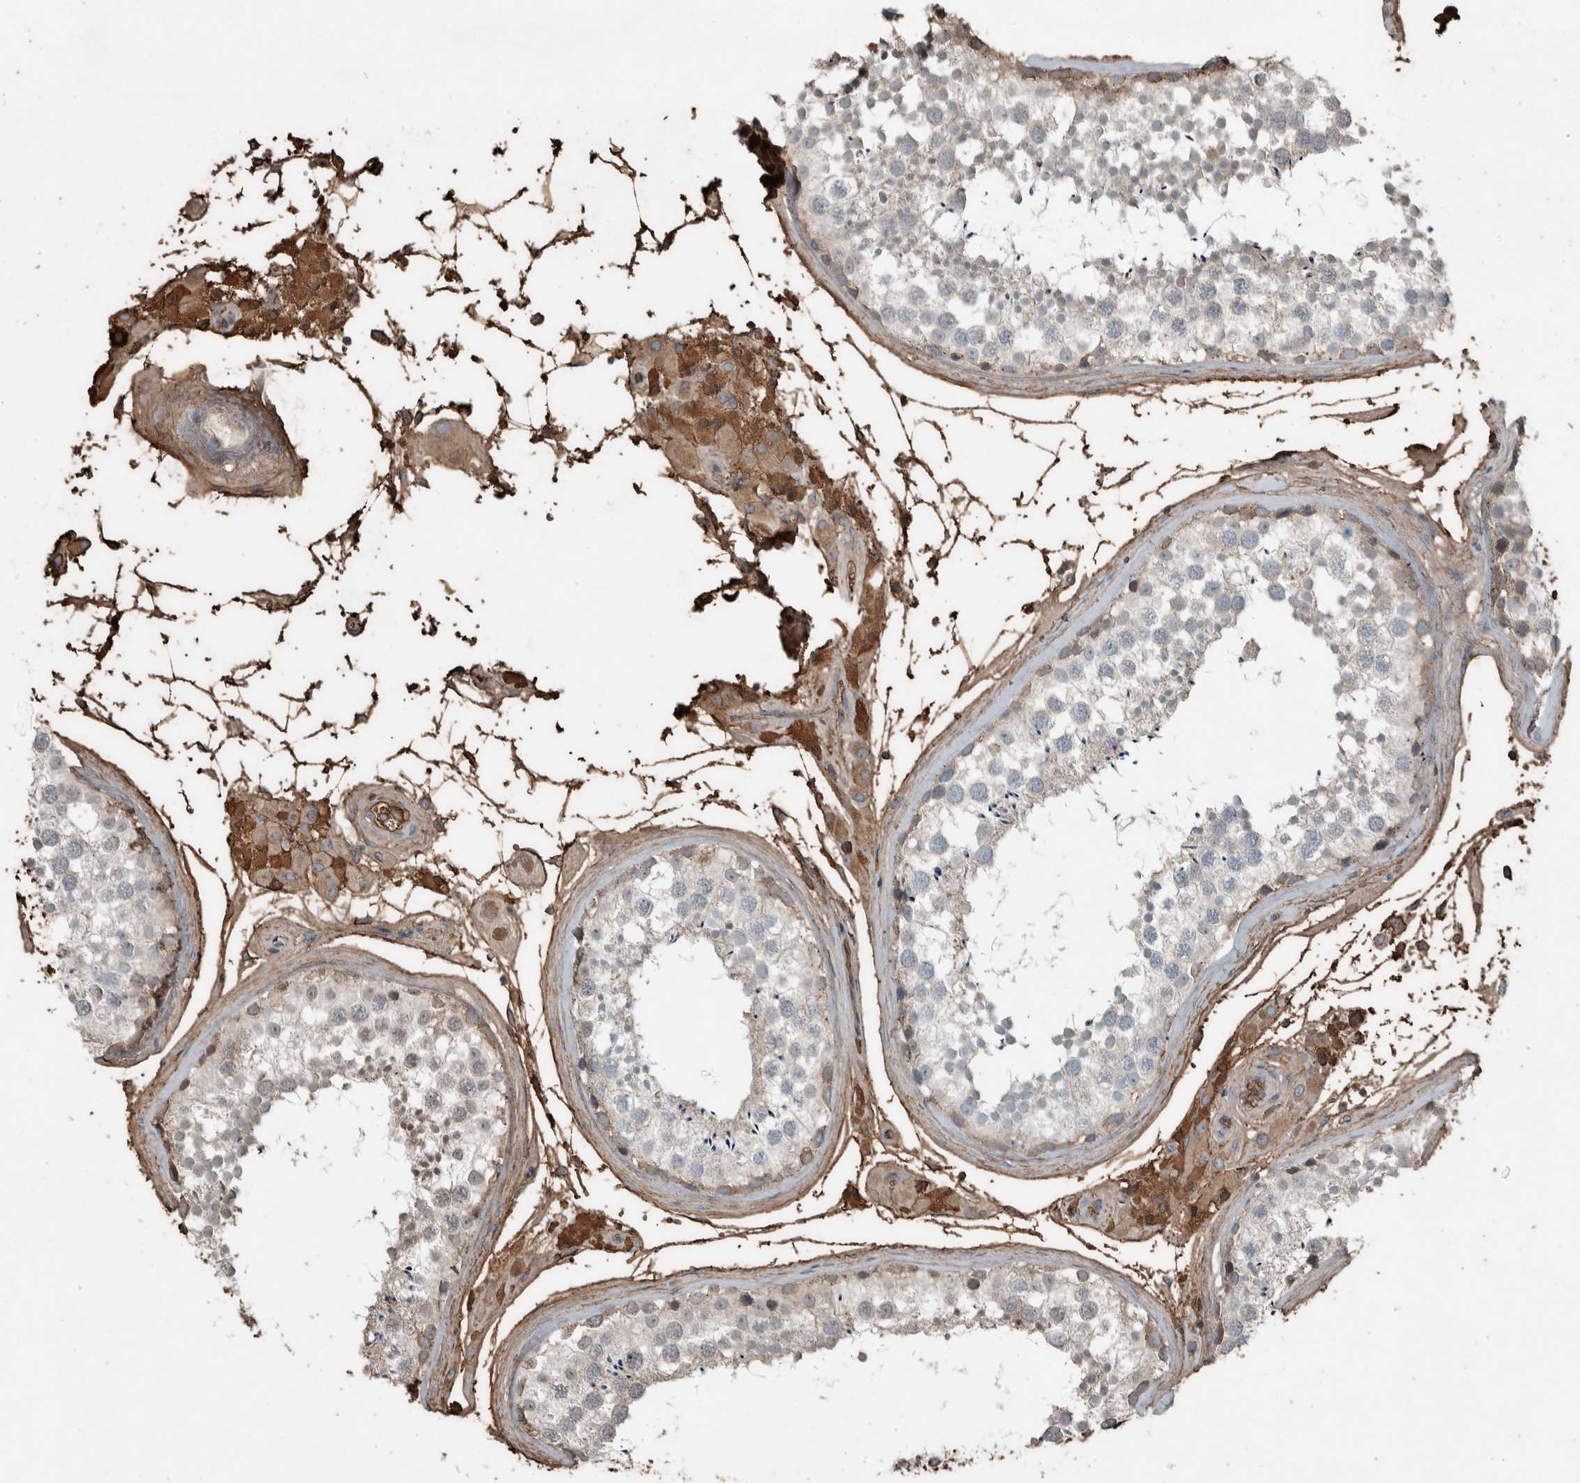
{"staining": {"intensity": "moderate", "quantity": "25%-75%", "location": "cytoplasmic/membranous,nuclear"}, "tissue": "testis", "cell_type": "Cells in seminiferous ducts", "image_type": "normal", "snomed": [{"axis": "morphology", "description": "Normal tissue, NOS"}, {"axis": "topography", "description": "Testis"}], "caption": "Approximately 25%-75% of cells in seminiferous ducts in normal testis exhibit moderate cytoplasmic/membranous,nuclear protein staining as visualized by brown immunohistochemical staining.", "gene": "USP34", "patient": {"sex": "male", "age": 46}}